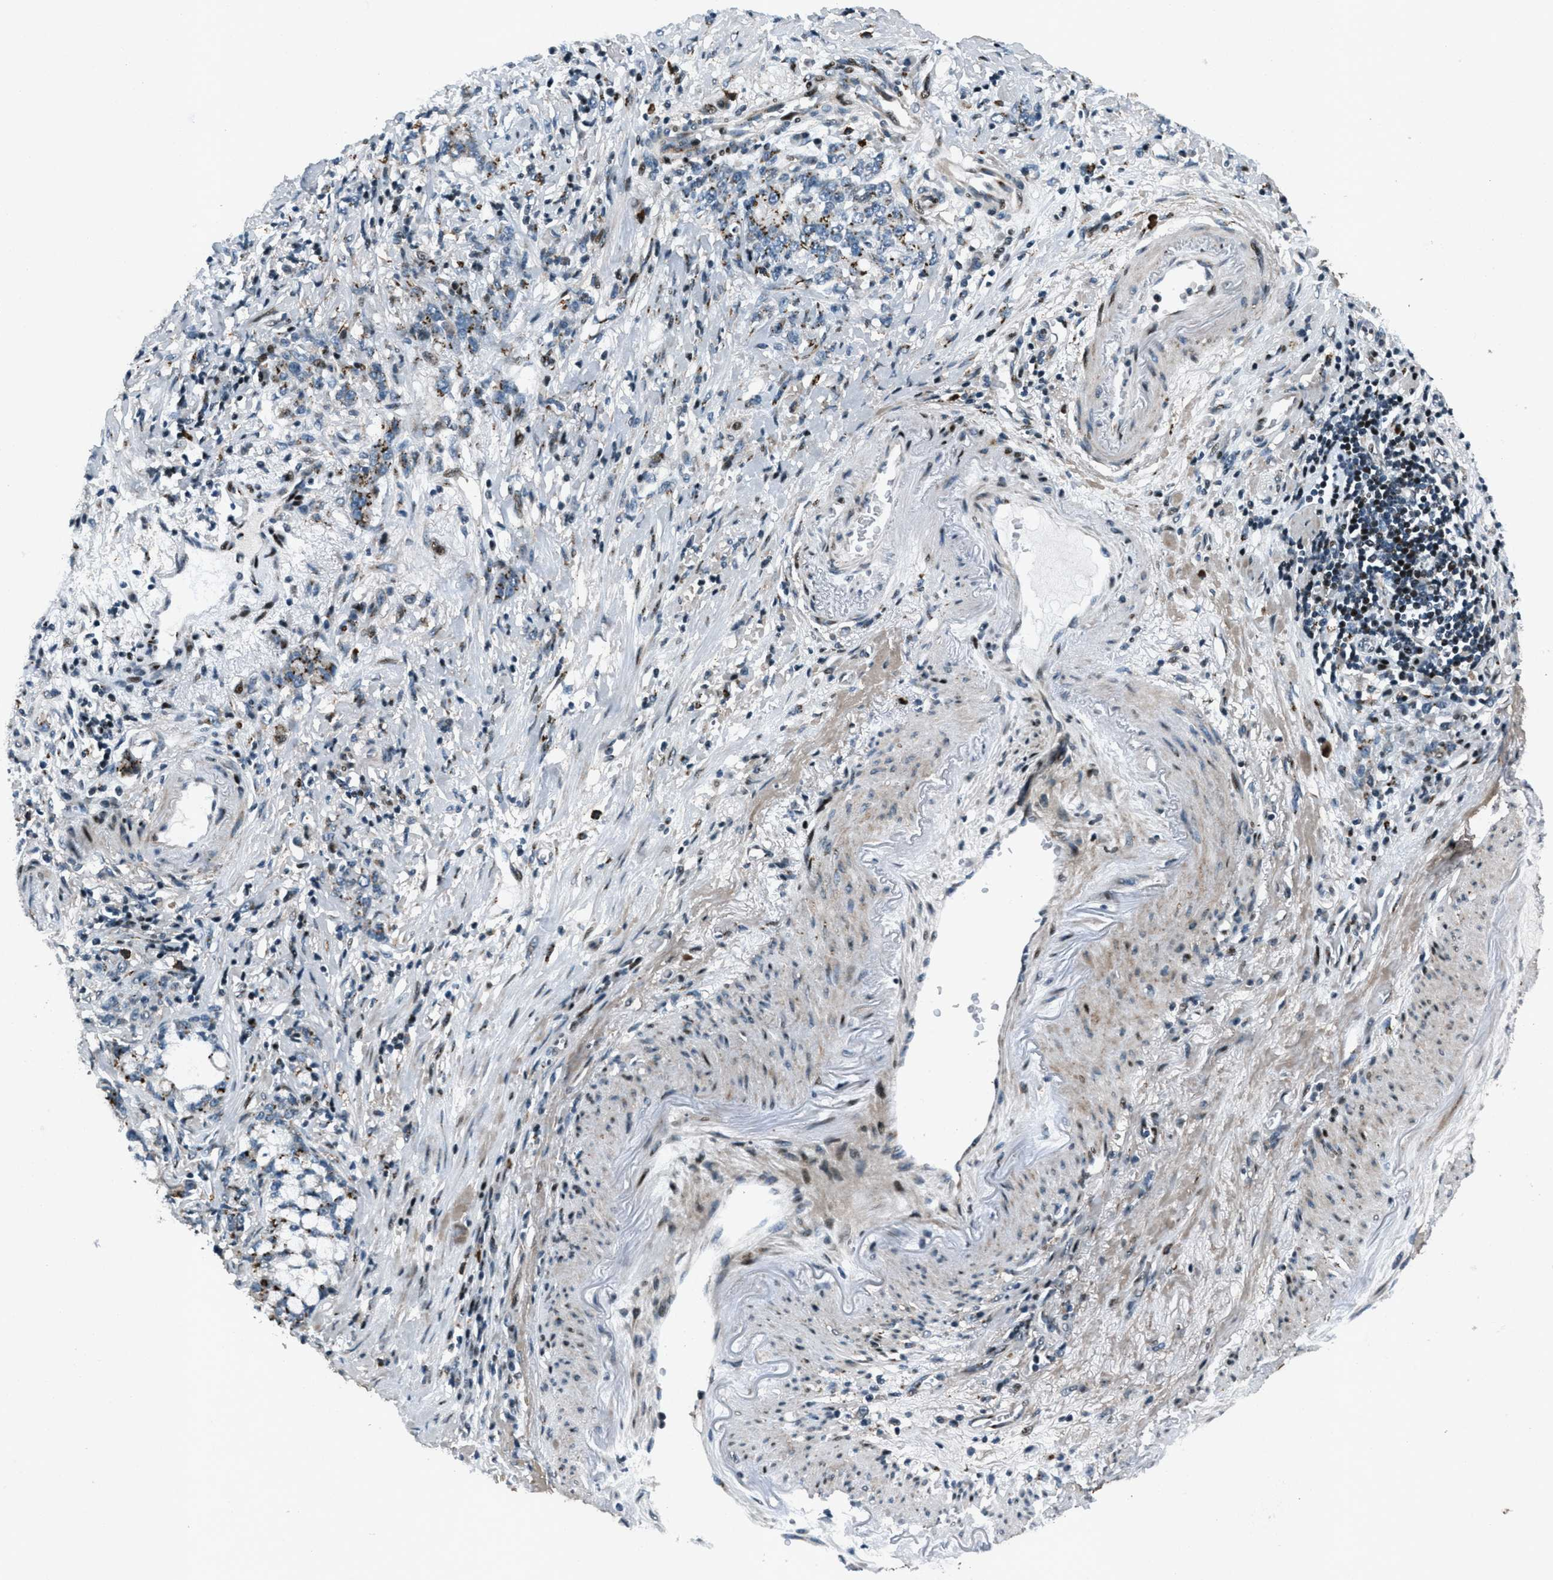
{"staining": {"intensity": "moderate", "quantity": "25%-75%", "location": "cytoplasmic/membranous"}, "tissue": "stomach cancer", "cell_type": "Tumor cells", "image_type": "cancer", "snomed": [{"axis": "morphology", "description": "Adenocarcinoma, NOS"}, {"axis": "topography", "description": "Stomach, lower"}], "caption": "Brown immunohistochemical staining in stomach cancer reveals moderate cytoplasmic/membranous staining in about 25%-75% of tumor cells.", "gene": "GPC6", "patient": {"sex": "male", "age": 88}}